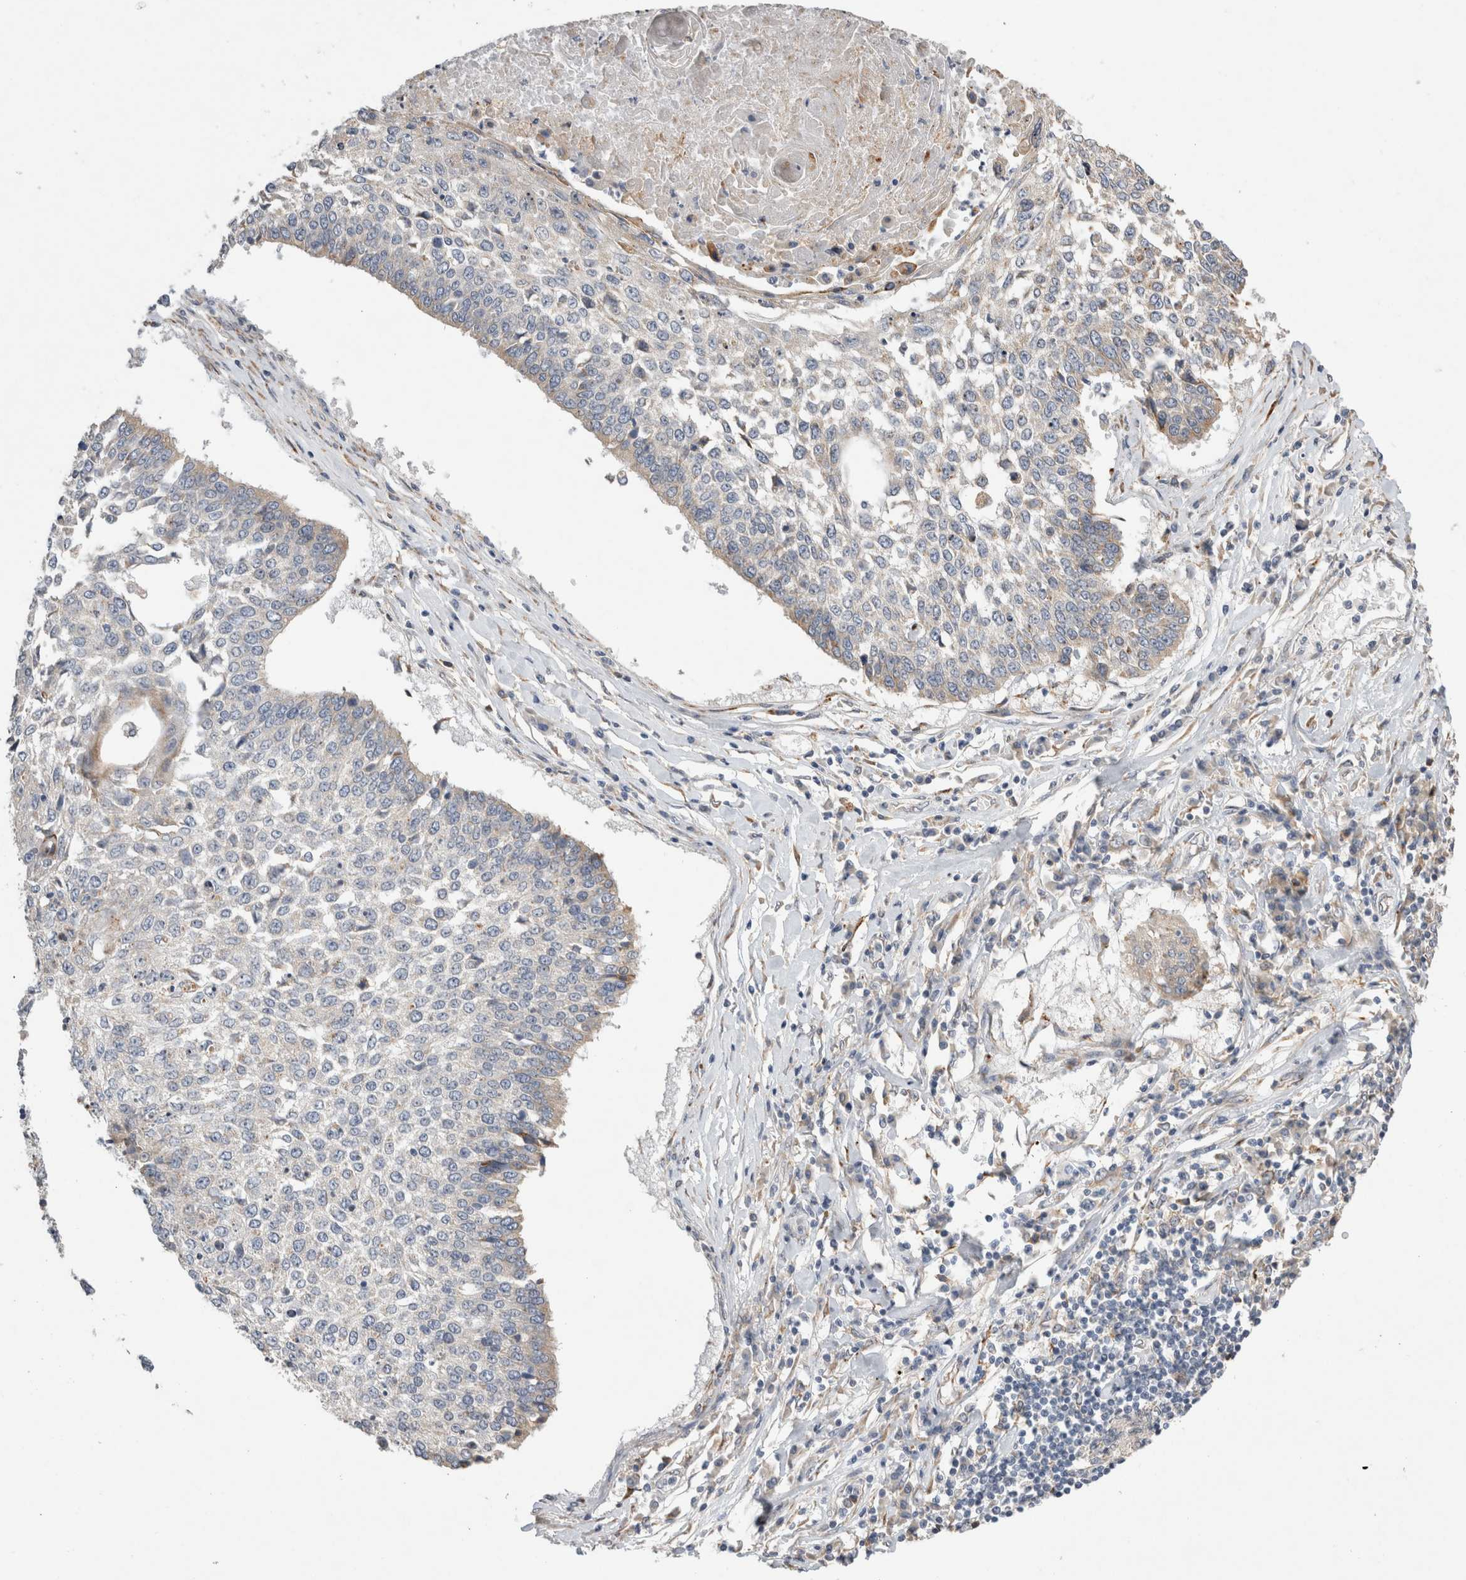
{"staining": {"intensity": "negative", "quantity": "none", "location": "none"}, "tissue": "lung cancer", "cell_type": "Tumor cells", "image_type": "cancer", "snomed": [{"axis": "morphology", "description": "Normal tissue, NOS"}, {"axis": "morphology", "description": "Squamous cell carcinoma, NOS"}, {"axis": "topography", "description": "Cartilage tissue"}, {"axis": "topography", "description": "Bronchus"}, {"axis": "topography", "description": "Lung"}, {"axis": "topography", "description": "Peripheral nerve tissue"}], "caption": "This is an immunohistochemistry (IHC) photomicrograph of lung squamous cell carcinoma. There is no expression in tumor cells.", "gene": "TRMT9B", "patient": {"sex": "female", "age": 49}}